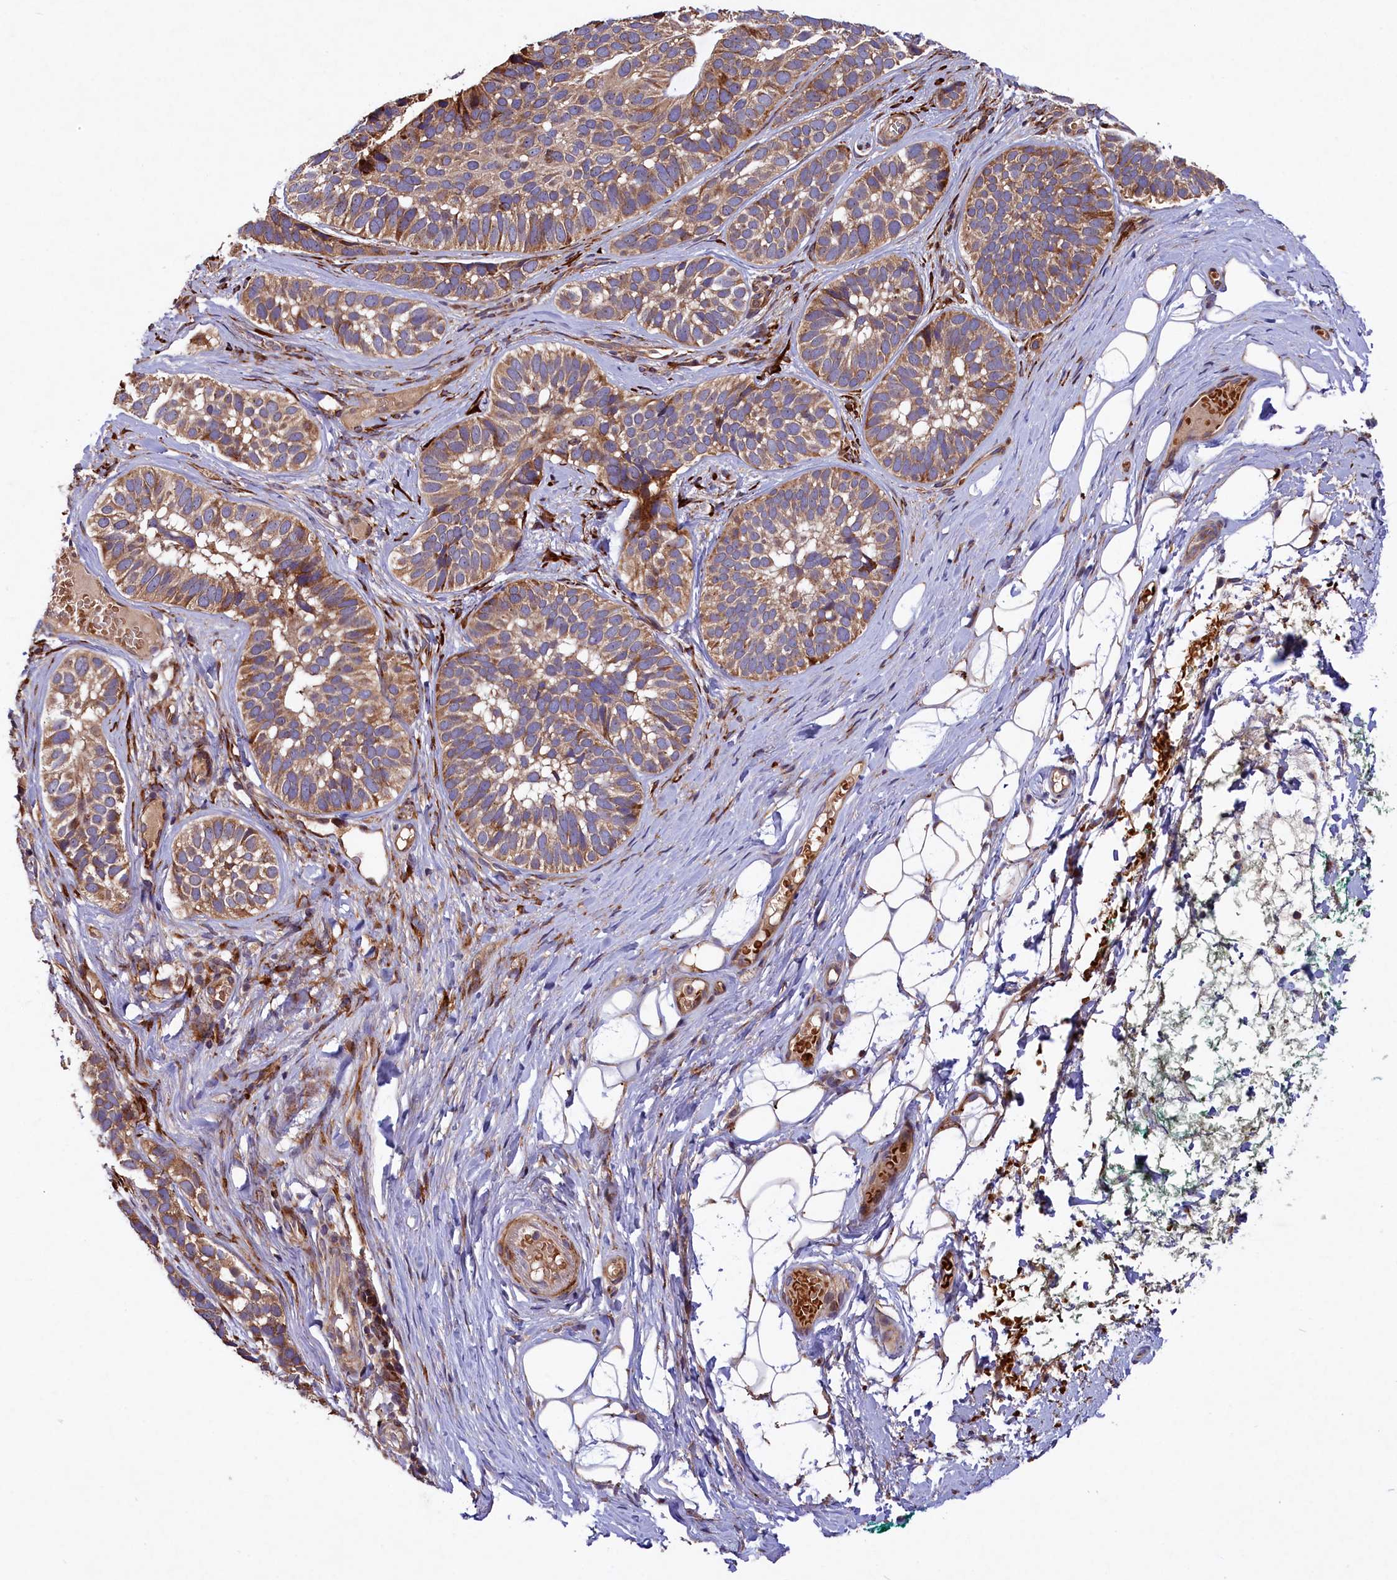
{"staining": {"intensity": "moderate", "quantity": ">75%", "location": "cytoplasmic/membranous"}, "tissue": "skin cancer", "cell_type": "Tumor cells", "image_type": "cancer", "snomed": [{"axis": "morphology", "description": "Basal cell carcinoma"}, {"axis": "topography", "description": "Skin"}], "caption": "Brown immunohistochemical staining in human basal cell carcinoma (skin) demonstrates moderate cytoplasmic/membranous expression in approximately >75% of tumor cells.", "gene": "ARRDC4", "patient": {"sex": "male", "age": 62}}